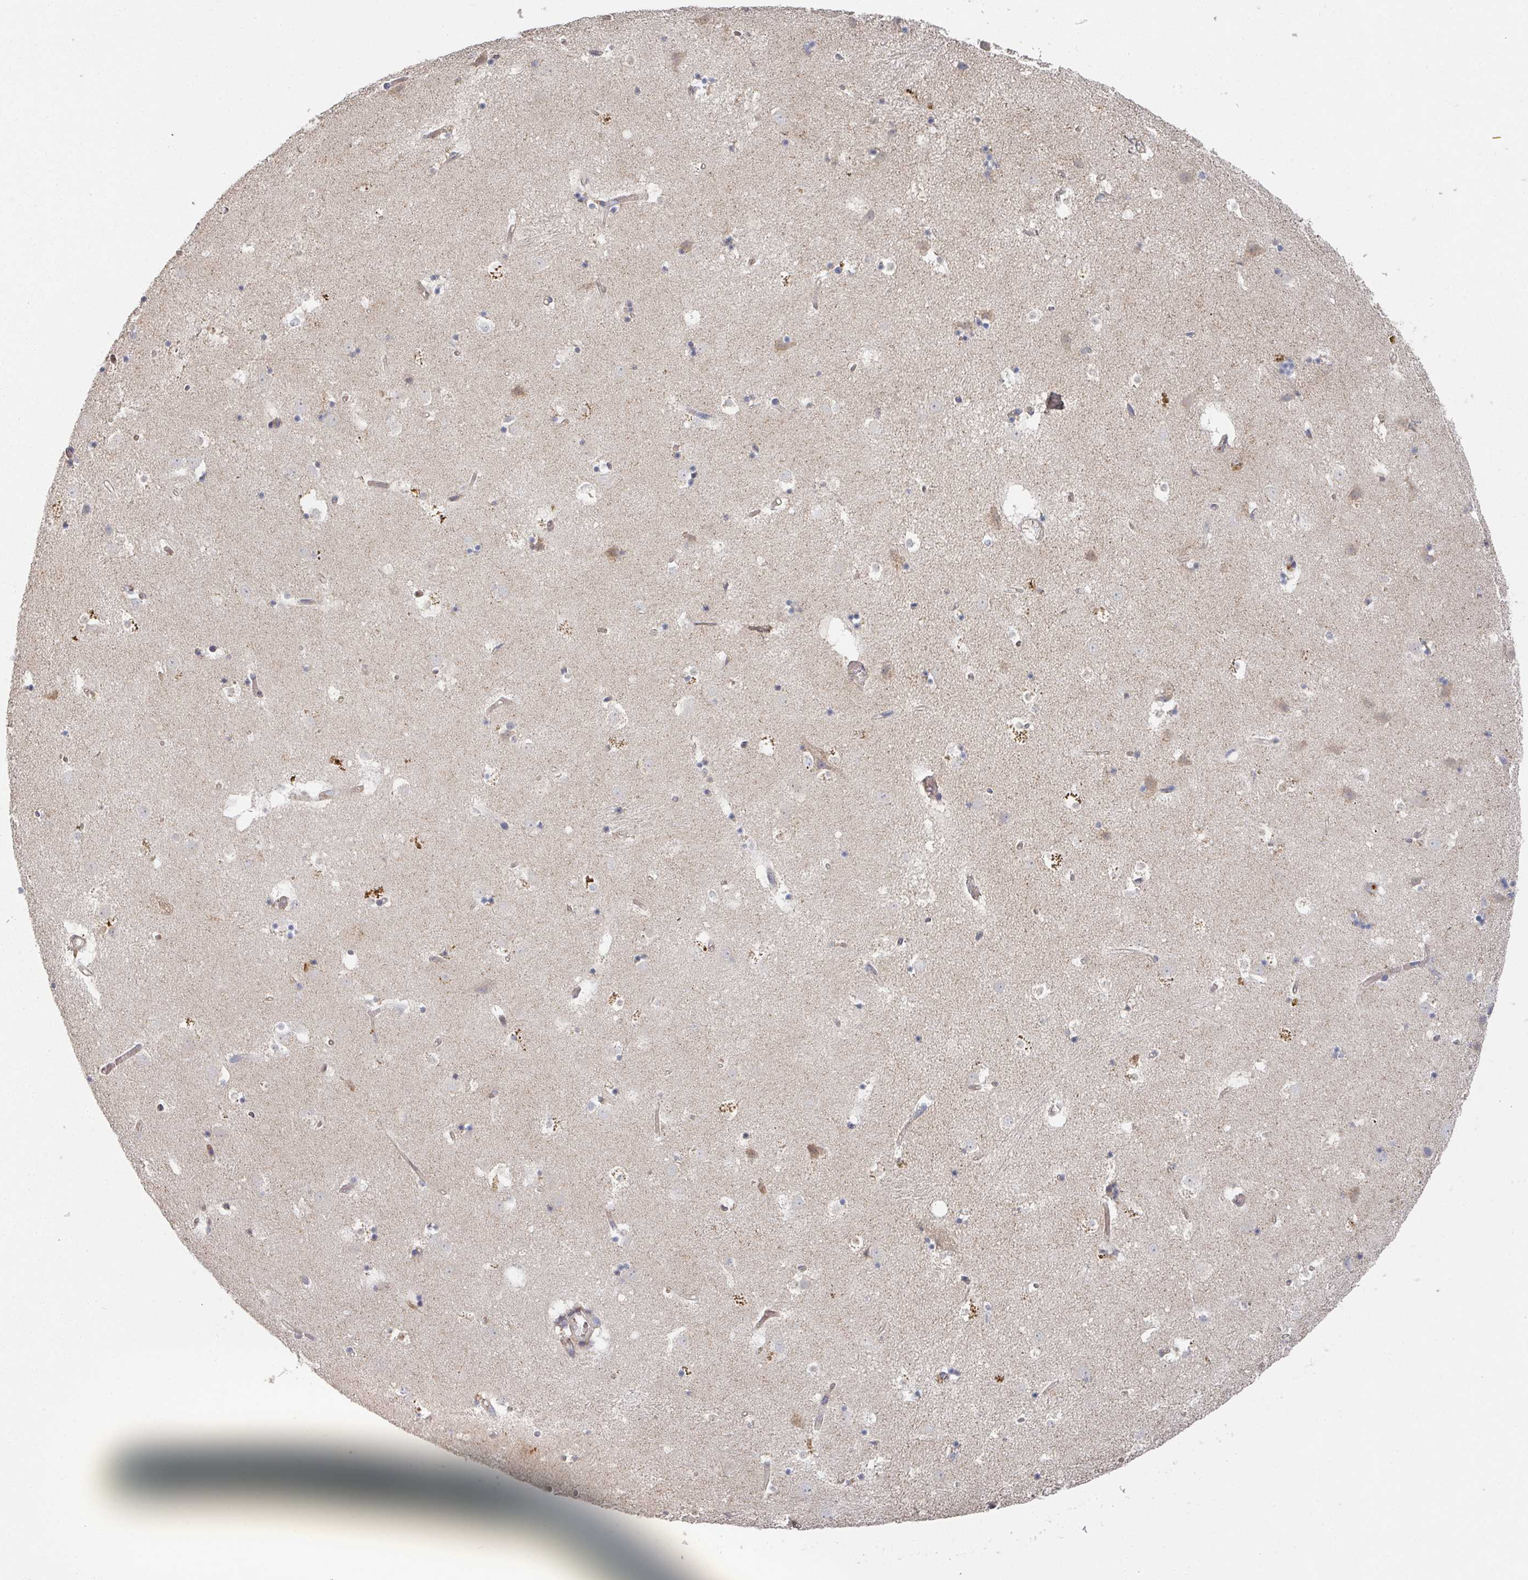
{"staining": {"intensity": "negative", "quantity": "none", "location": "none"}, "tissue": "caudate", "cell_type": "Glial cells", "image_type": "normal", "snomed": [{"axis": "morphology", "description": "Normal tissue, NOS"}, {"axis": "topography", "description": "Lateral ventricle wall"}], "caption": "DAB (3,3'-diaminobenzidine) immunohistochemical staining of normal caudate shows no significant expression in glial cells. (DAB immunohistochemistry (IHC) with hematoxylin counter stain).", "gene": "ENSG00000249773", "patient": {"sex": "male", "age": 58}}